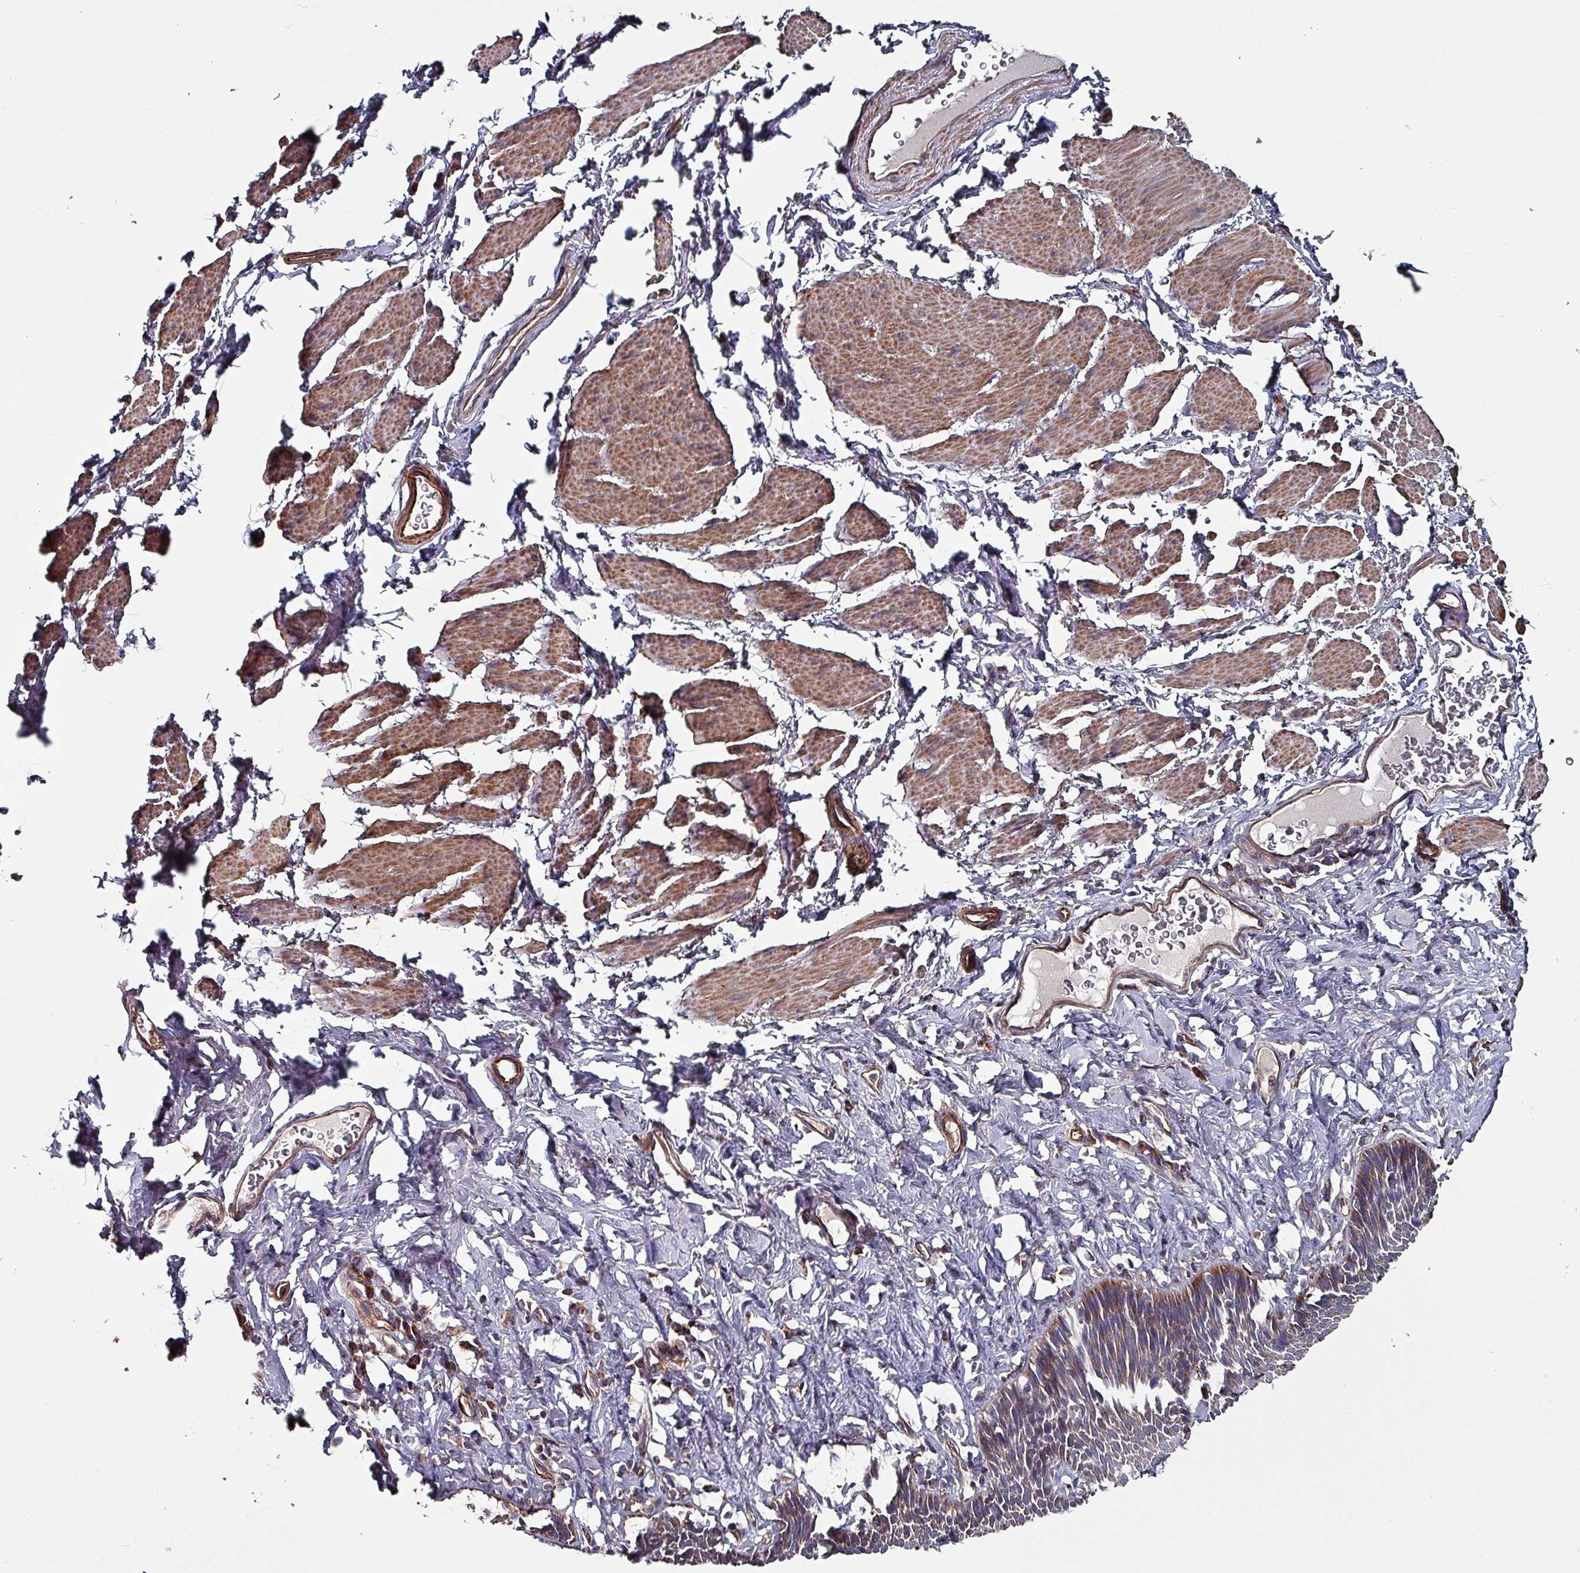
{"staining": {"intensity": "moderate", "quantity": "<25%", "location": "cytoplasmic/membranous"}, "tissue": "esophagus", "cell_type": "Squamous epithelial cells", "image_type": "normal", "snomed": [{"axis": "morphology", "description": "Normal tissue, NOS"}, {"axis": "topography", "description": "Esophagus"}], "caption": "Immunohistochemistry (IHC) staining of benign esophagus, which reveals low levels of moderate cytoplasmic/membranous staining in approximately <25% of squamous epithelial cells indicating moderate cytoplasmic/membranous protein positivity. The staining was performed using DAB (brown) for protein detection and nuclei were counterstained in hematoxylin (blue).", "gene": "ANO10", "patient": {"sex": "female", "age": 61}}